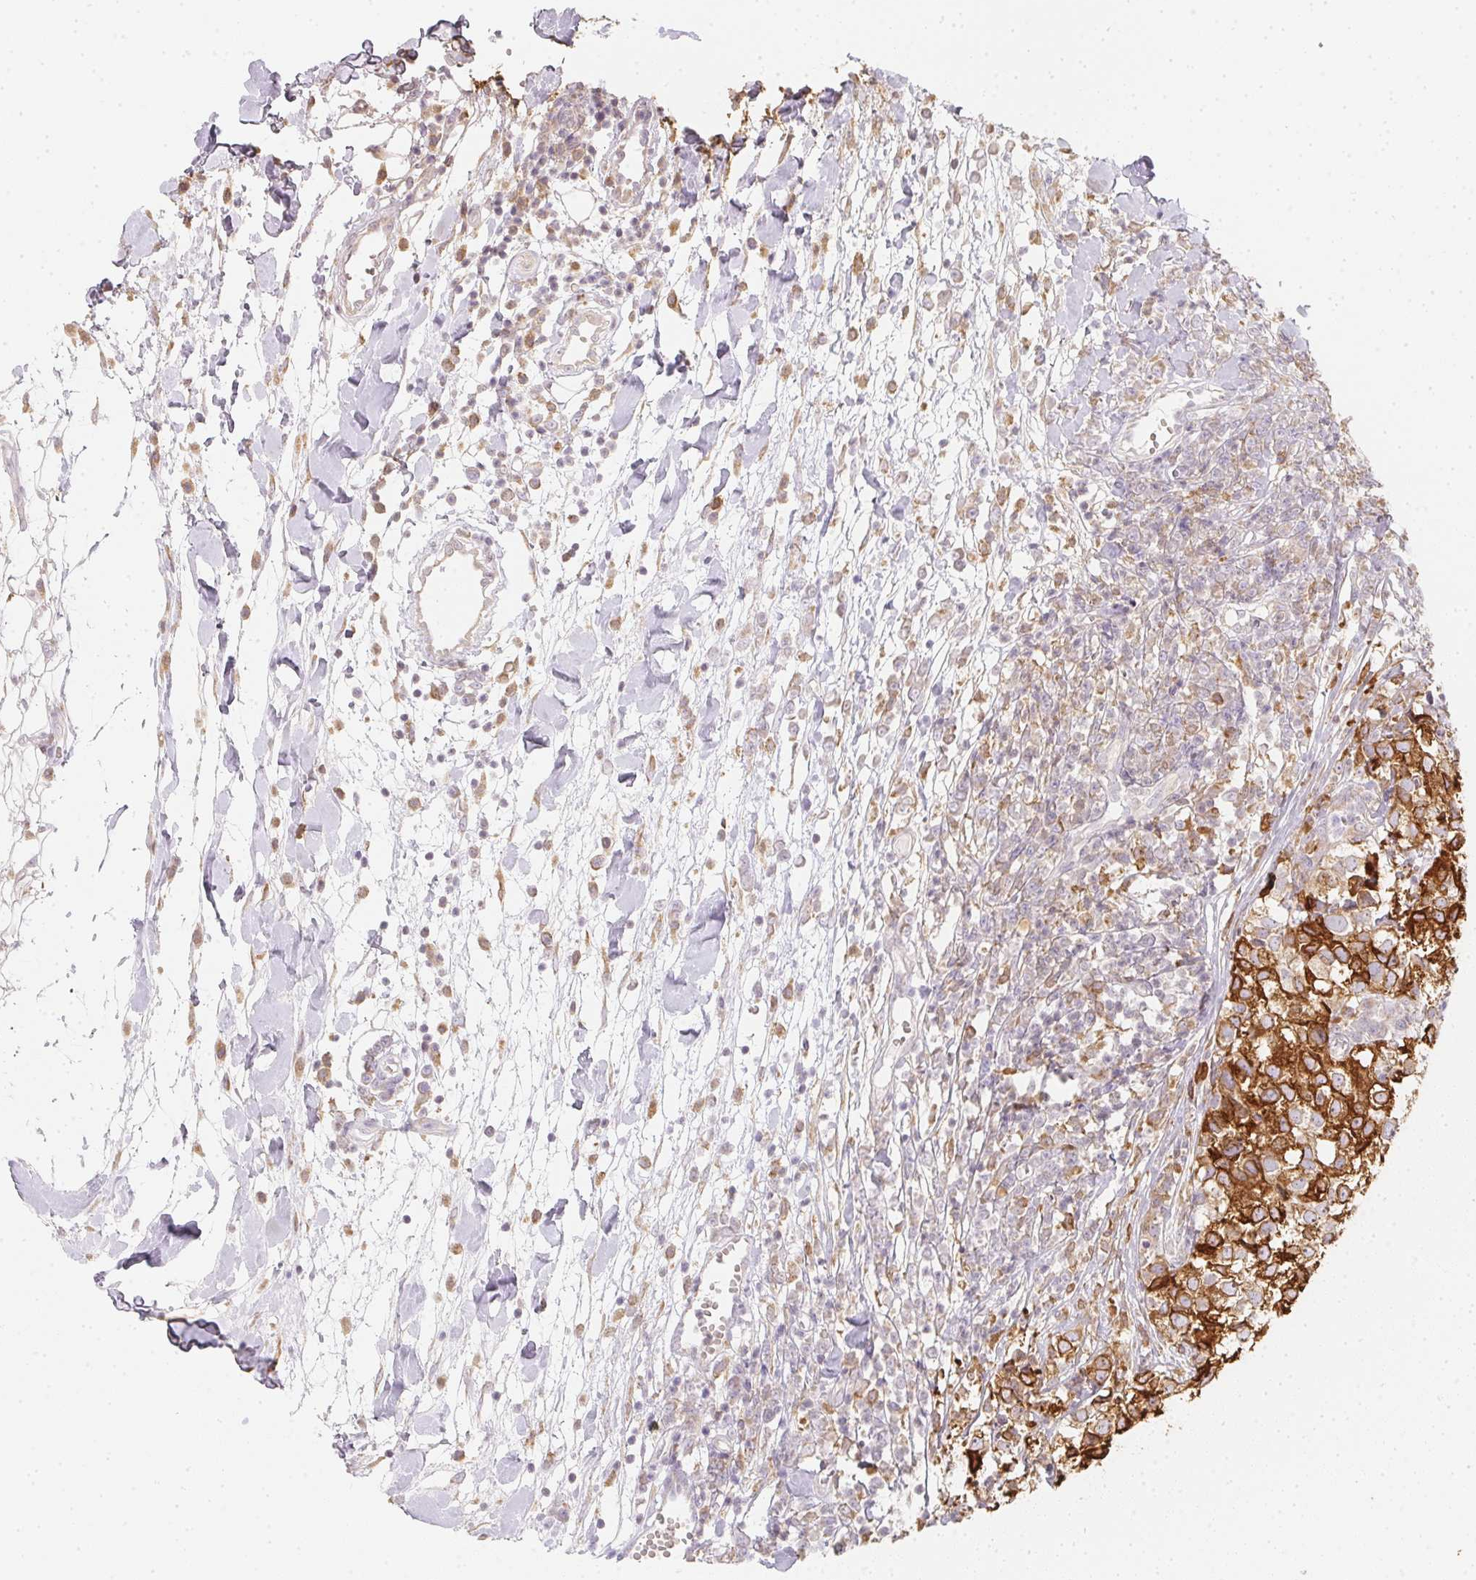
{"staining": {"intensity": "strong", "quantity": "25%-75%", "location": "cytoplasmic/membranous"}, "tissue": "breast cancer", "cell_type": "Tumor cells", "image_type": "cancer", "snomed": [{"axis": "morphology", "description": "Duct carcinoma"}, {"axis": "topography", "description": "Breast"}], "caption": "A high amount of strong cytoplasmic/membranous staining is appreciated in approximately 25%-75% of tumor cells in breast infiltrating ductal carcinoma tissue.", "gene": "SOAT1", "patient": {"sex": "female", "age": 30}}